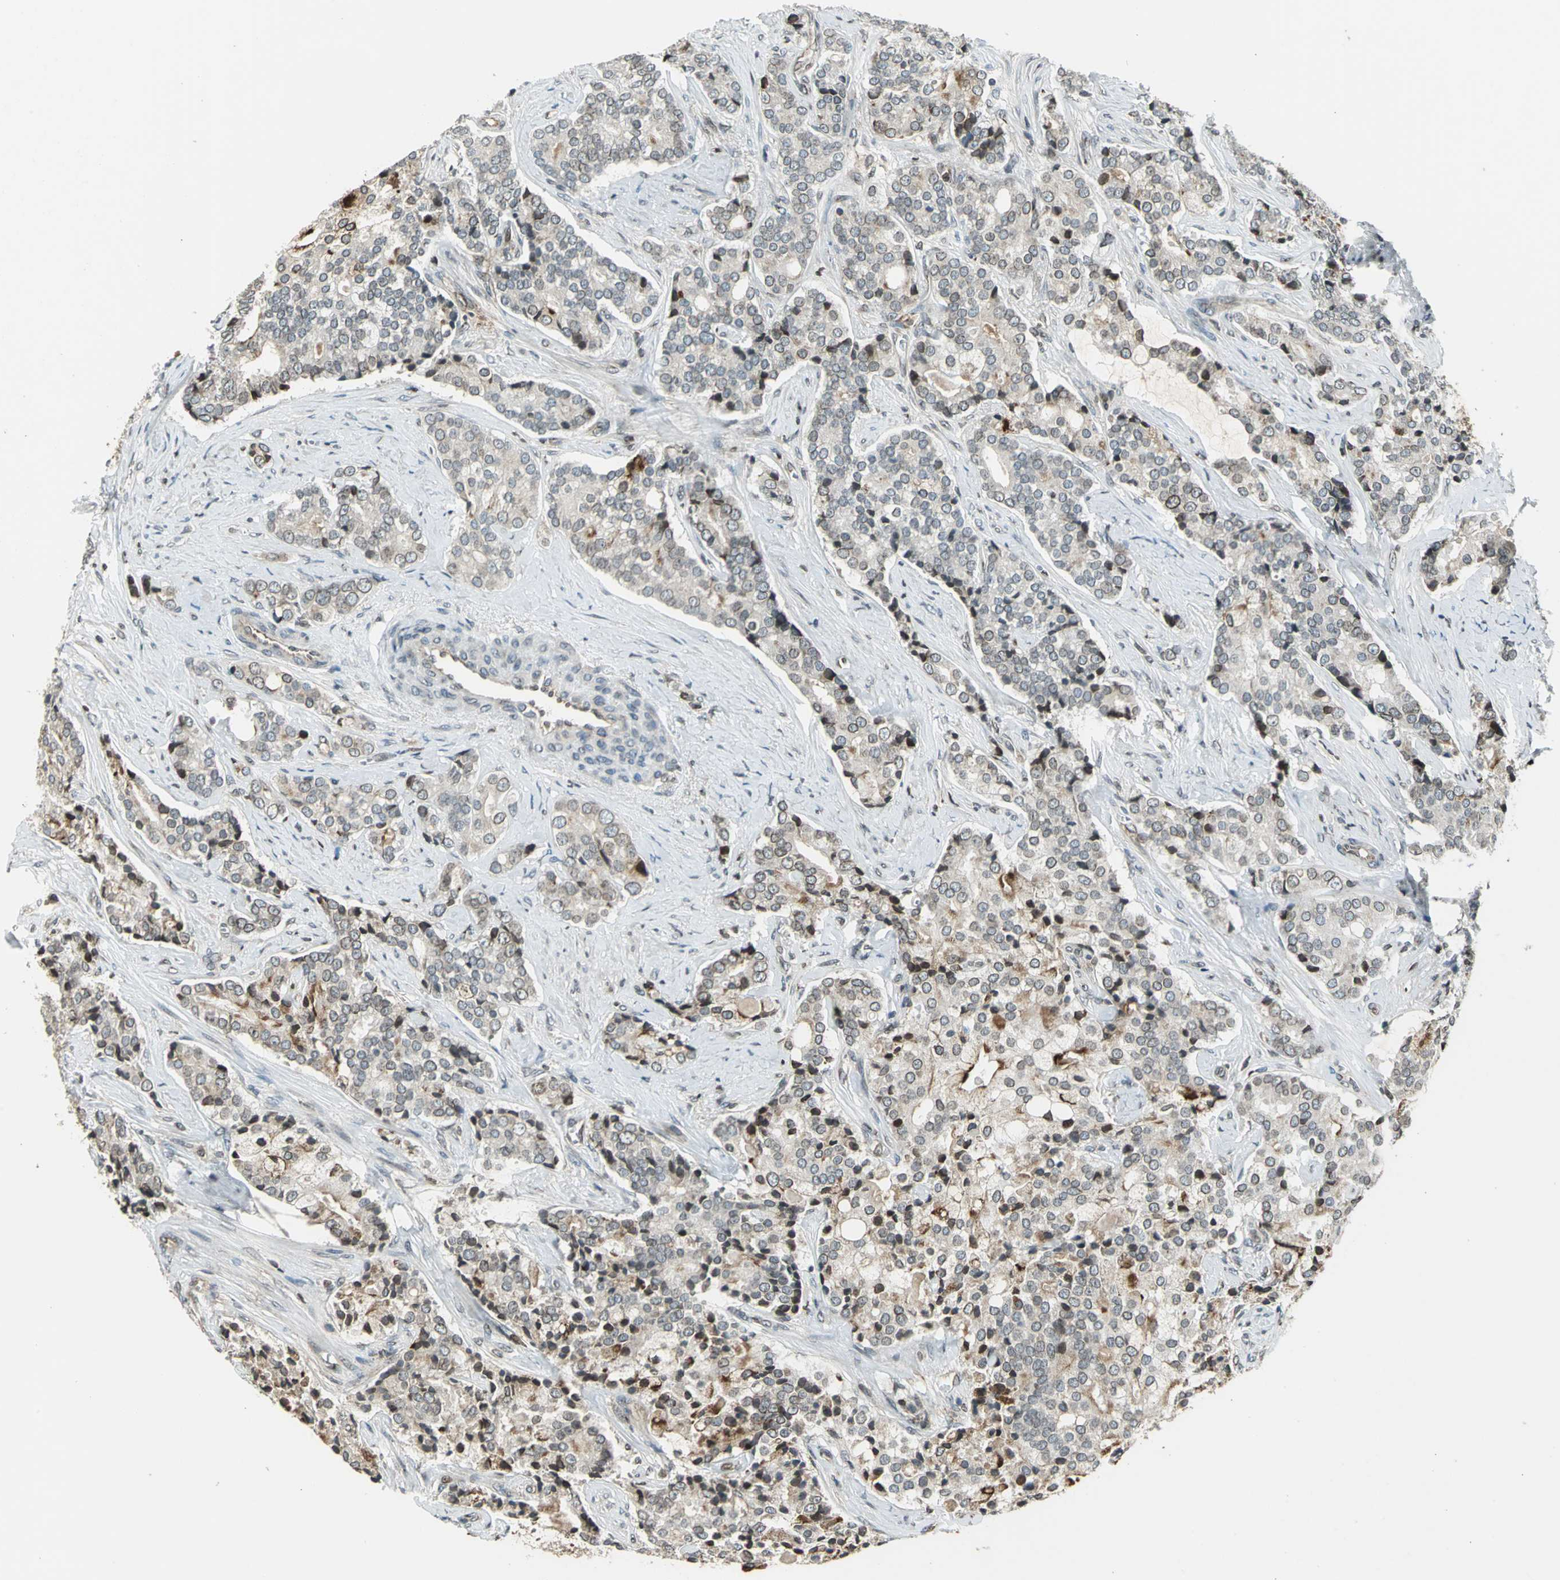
{"staining": {"intensity": "strong", "quantity": "<25%", "location": "cytoplasmic/membranous,nuclear"}, "tissue": "prostate cancer", "cell_type": "Tumor cells", "image_type": "cancer", "snomed": [{"axis": "morphology", "description": "Adenocarcinoma, Low grade"}, {"axis": "topography", "description": "Prostate"}], "caption": "Tumor cells display strong cytoplasmic/membranous and nuclear expression in approximately <25% of cells in adenocarcinoma (low-grade) (prostate). The staining was performed using DAB (3,3'-diaminobenzidine) to visualize the protein expression in brown, while the nuclei were stained in blue with hematoxylin (Magnification: 20x).", "gene": "BRIP1", "patient": {"sex": "male", "age": 58}}